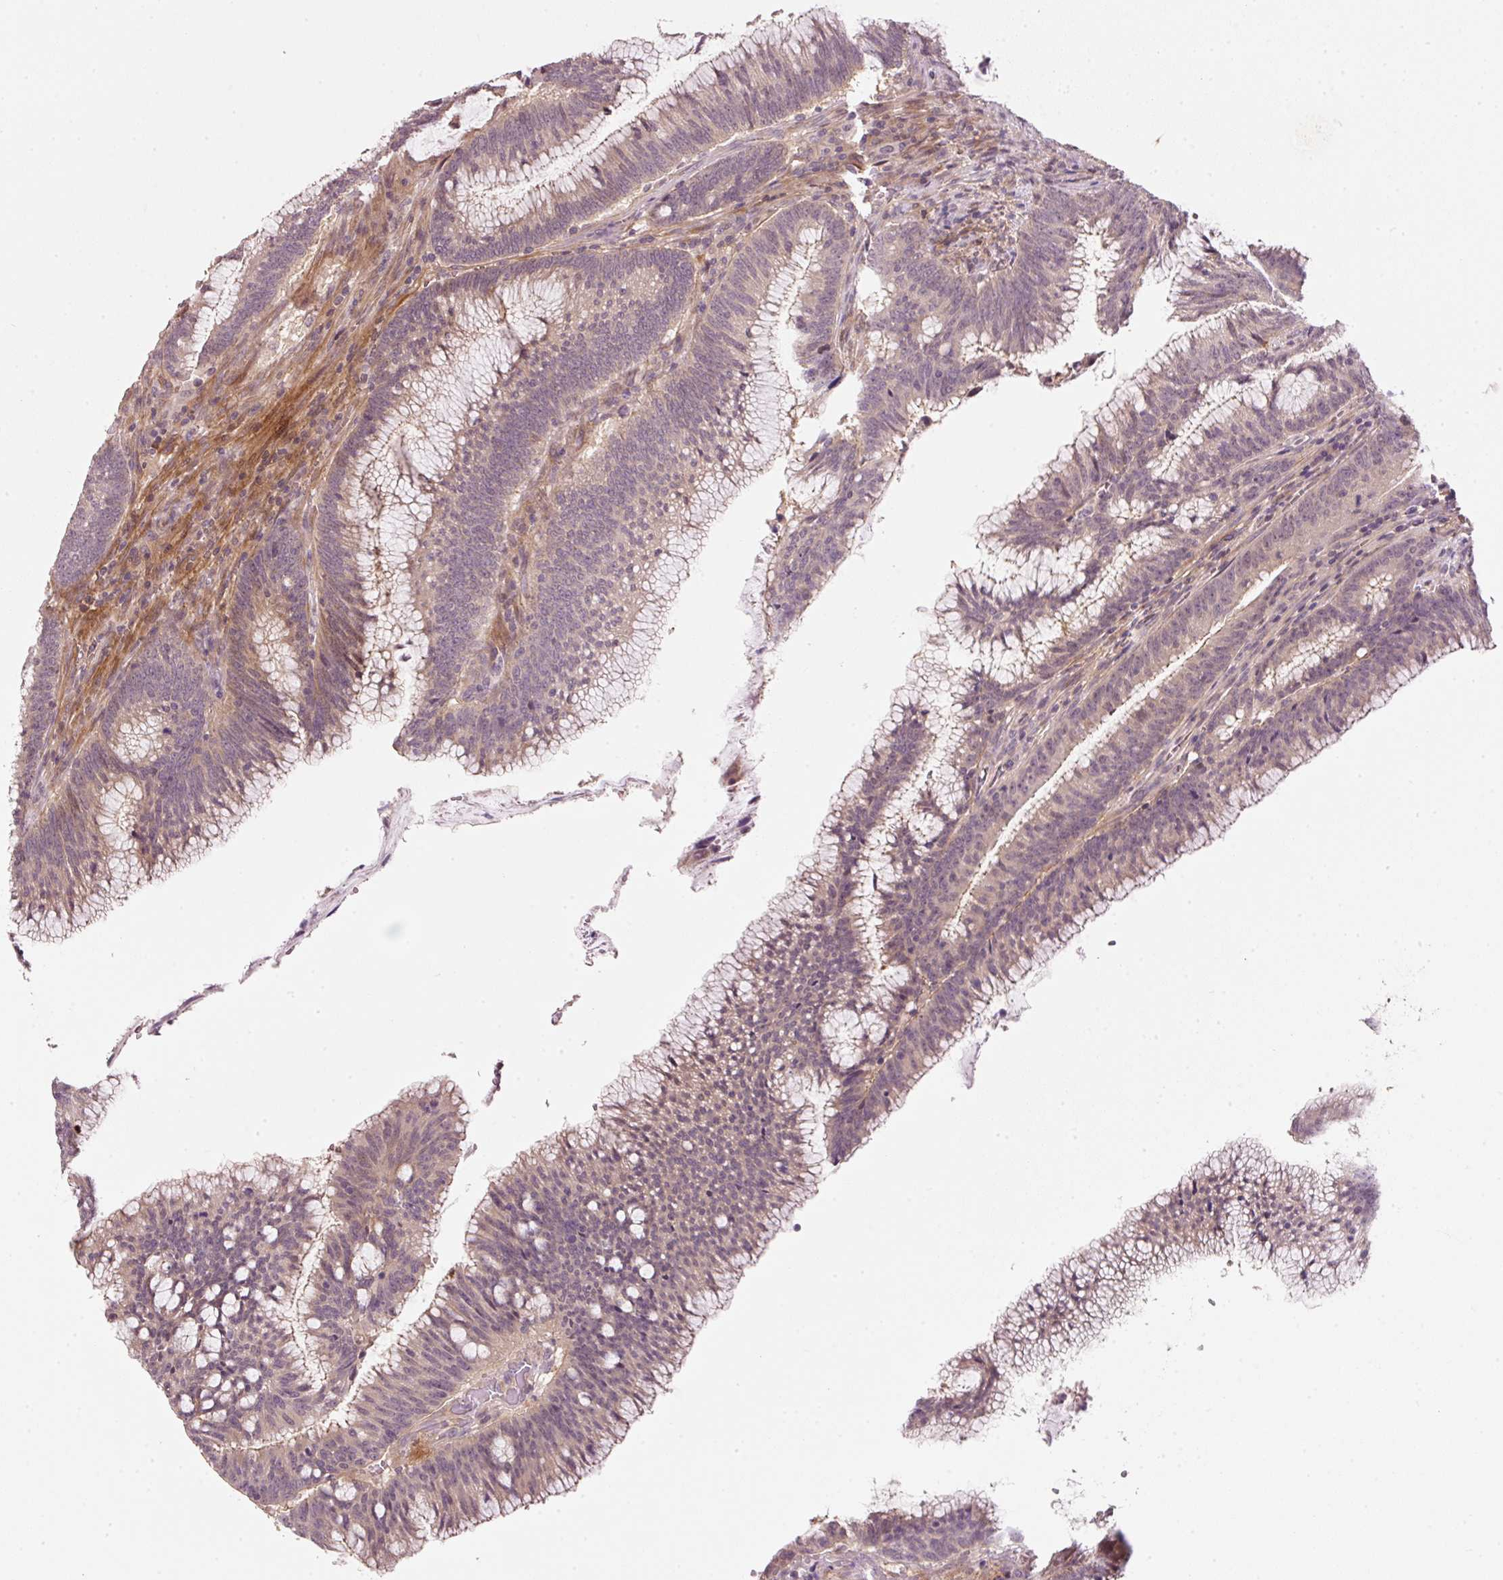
{"staining": {"intensity": "weak", "quantity": "<25%", "location": "cytoplasmic/membranous"}, "tissue": "colorectal cancer", "cell_type": "Tumor cells", "image_type": "cancer", "snomed": [{"axis": "morphology", "description": "Adenocarcinoma, NOS"}, {"axis": "topography", "description": "Rectum"}], "caption": "Tumor cells are negative for brown protein staining in colorectal cancer (adenocarcinoma). (Stains: DAB immunohistochemistry (IHC) with hematoxylin counter stain, Microscopy: brightfield microscopy at high magnification).", "gene": "TIRAP", "patient": {"sex": "female", "age": 77}}